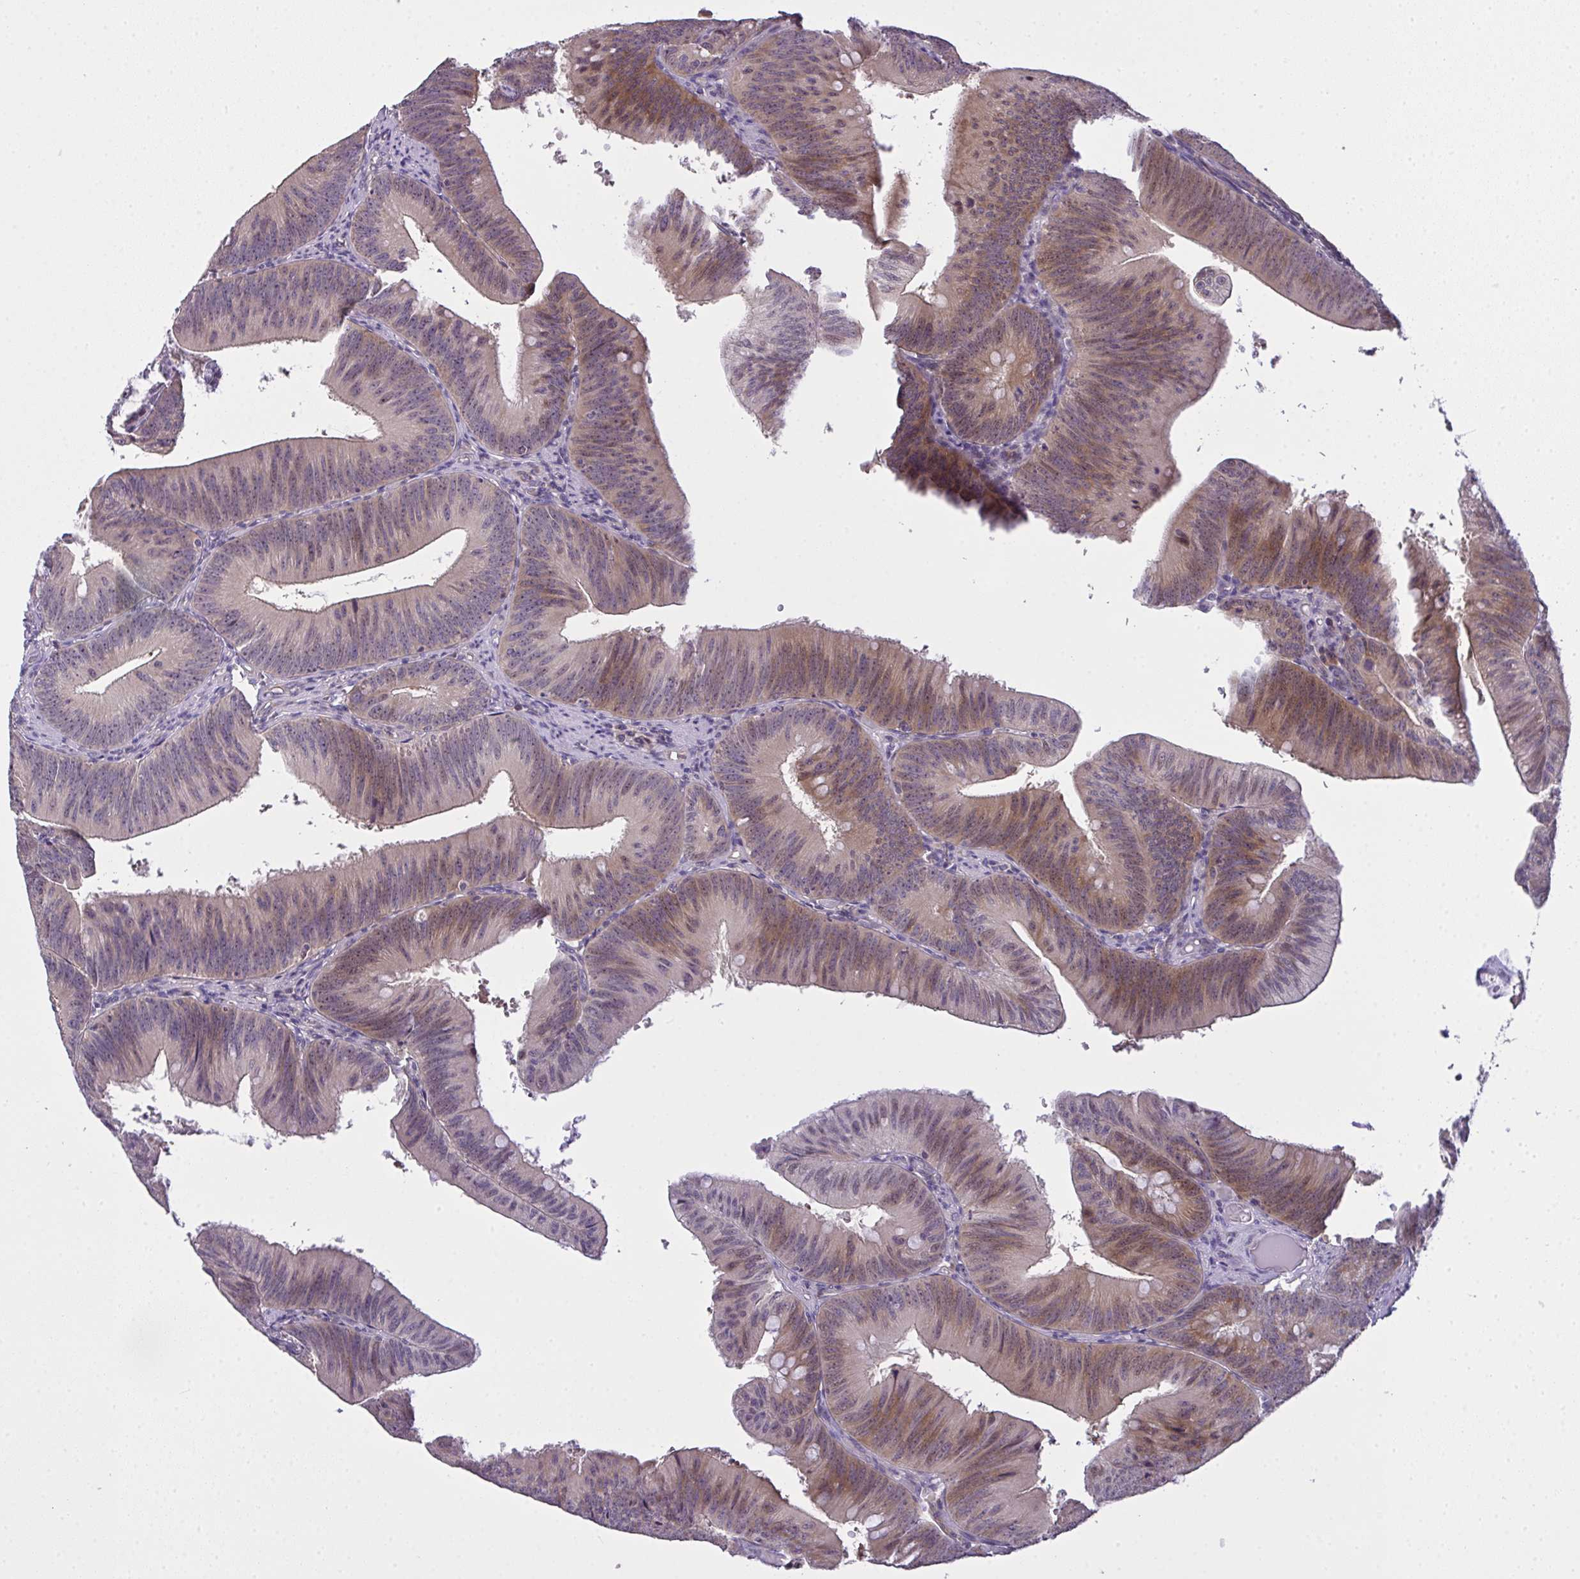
{"staining": {"intensity": "moderate", "quantity": "25%-75%", "location": "cytoplasmic/membranous,nuclear"}, "tissue": "colorectal cancer", "cell_type": "Tumor cells", "image_type": "cancer", "snomed": [{"axis": "morphology", "description": "Adenocarcinoma, NOS"}, {"axis": "topography", "description": "Colon"}], "caption": "Colorectal adenocarcinoma stained with a brown dye reveals moderate cytoplasmic/membranous and nuclear positive positivity in about 25%-75% of tumor cells.", "gene": "NT5C1A", "patient": {"sex": "male", "age": 84}}